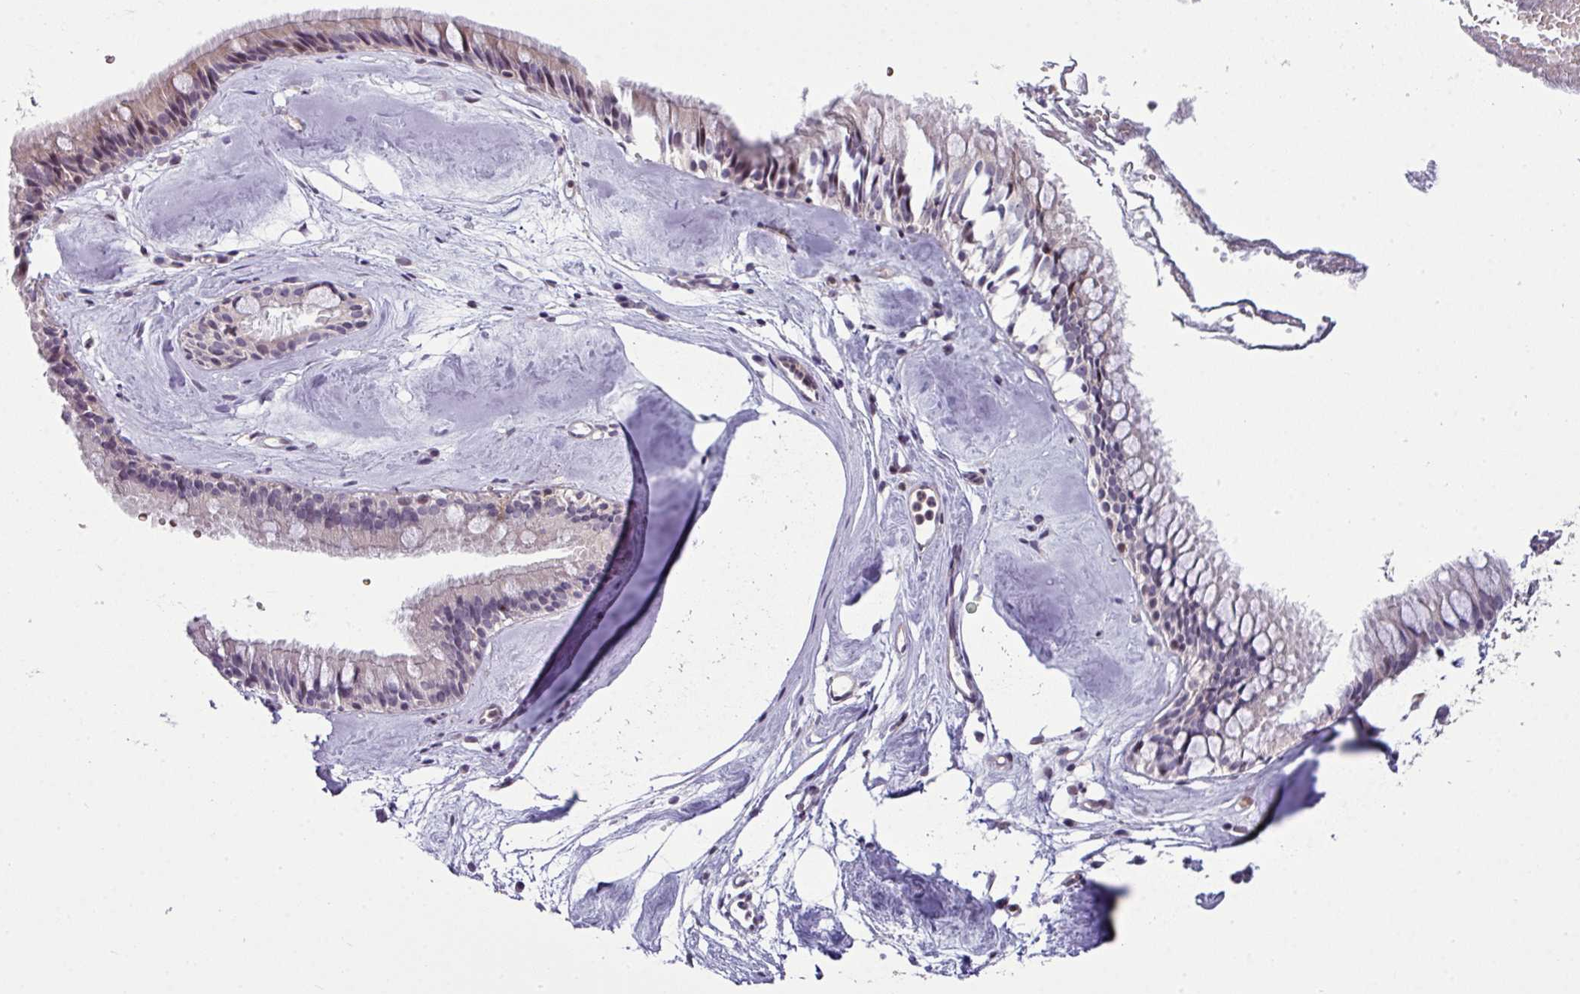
{"staining": {"intensity": "weak", "quantity": "<25%", "location": "cytoplasmic/membranous"}, "tissue": "nasopharynx", "cell_type": "Respiratory epithelial cells", "image_type": "normal", "snomed": [{"axis": "morphology", "description": "Normal tissue, NOS"}, {"axis": "topography", "description": "Nasopharynx"}], "caption": "An IHC image of unremarkable nasopharynx is shown. There is no staining in respiratory epithelial cells of nasopharynx.", "gene": "STAT5A", "patient": {"sex": "male", "age": 65}}